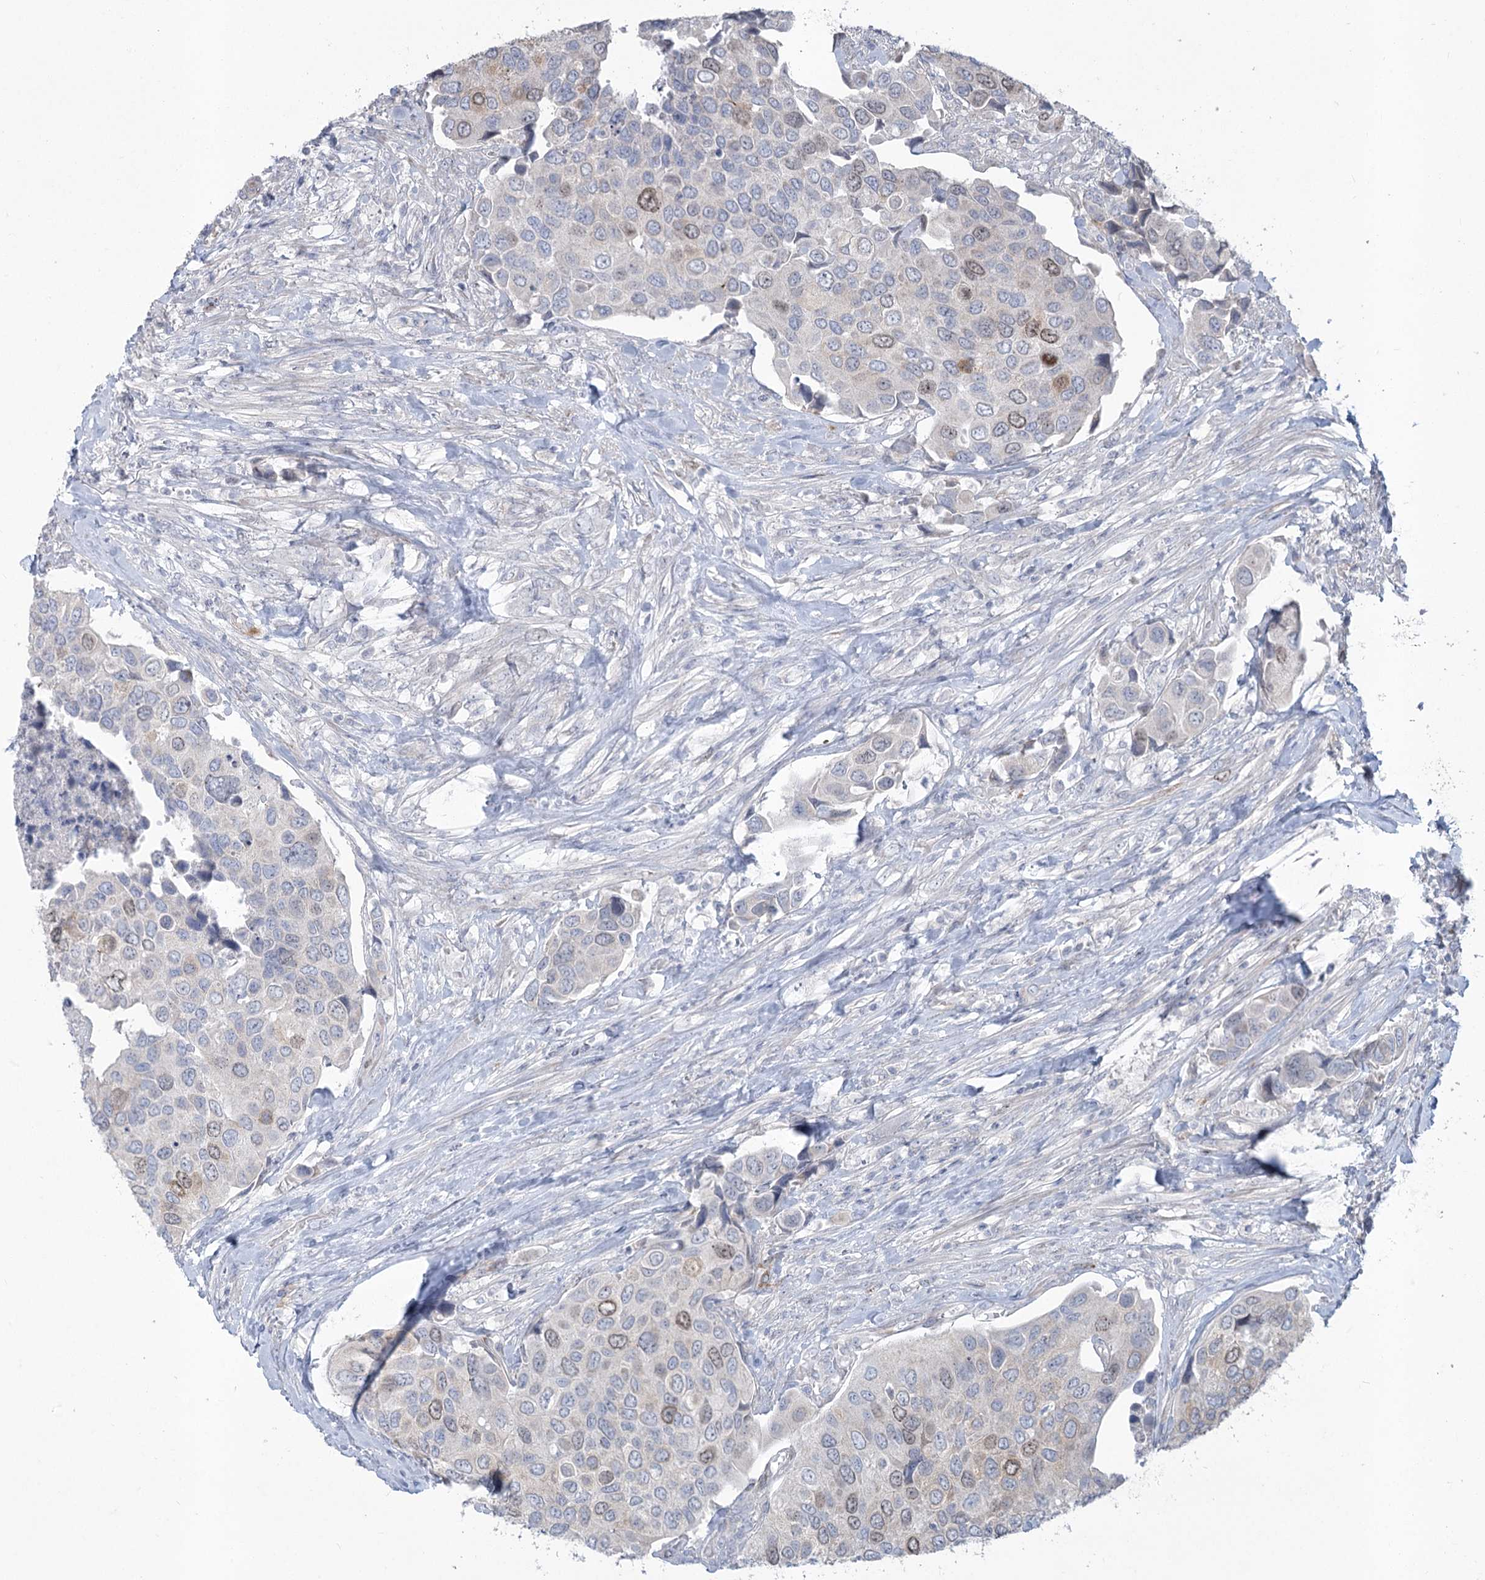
{"staining": {"intensity": "weak", "quantity": "<25%", "location": "nuclear"}, "tissue": "urothelial cancer", "cell_type": "Tumor cells", "image_type": "cancer", "snomed": [{"axis": "morphology", "description": "Urothelial carcinoma, High grade"}, {"axis": "topography", "description": "Urinary bladder"}], "caption": "This is an immunohistochemistry (IHC) image of urothelial carcinoma (high-grade). There is no positivity in tumor cells.", "gene": "ABITRAM", "patient": {"sex": "male", "age": 74}}